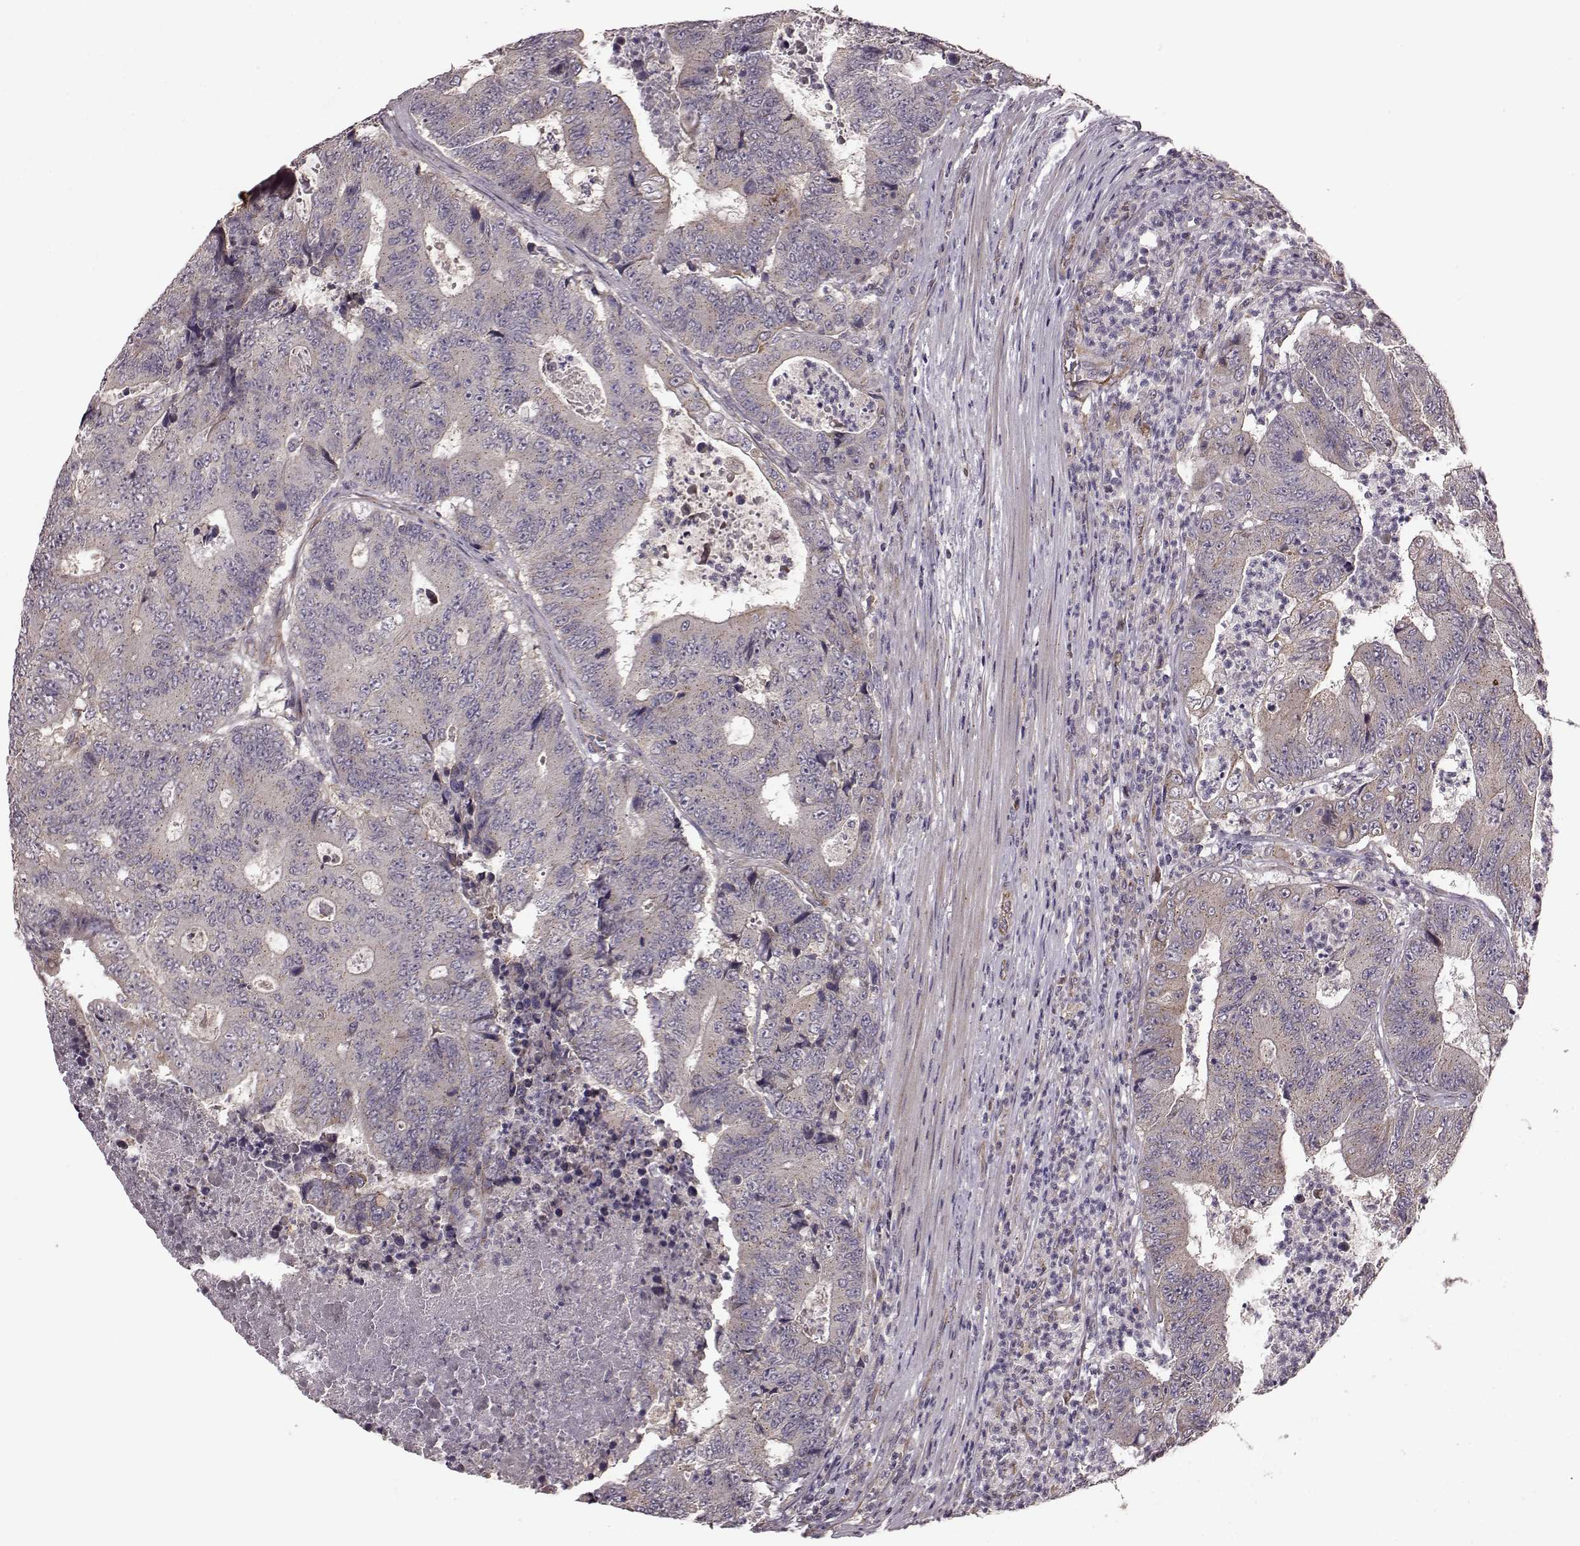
{"staining": {"intensity": "weak", "quantity": "<25%", "location": "cytoplasmic/membranous"}, "tissue": "colorectal cancer", "cell_type": "Tumor cells", "image_type": "cancer", "snomed": [{"axis": "morphology", "description": "Adenocarcinoma, NOS"}, {"axis": "topography", "description": "Colon"}], "caption": "Colorectal adenocarcinoma stained for a protein using immunohistochemistry (IHC) exhibits no staining tumor cells.", "gene": "NTF3", "patient": {"sex": "female", "age": 48}}